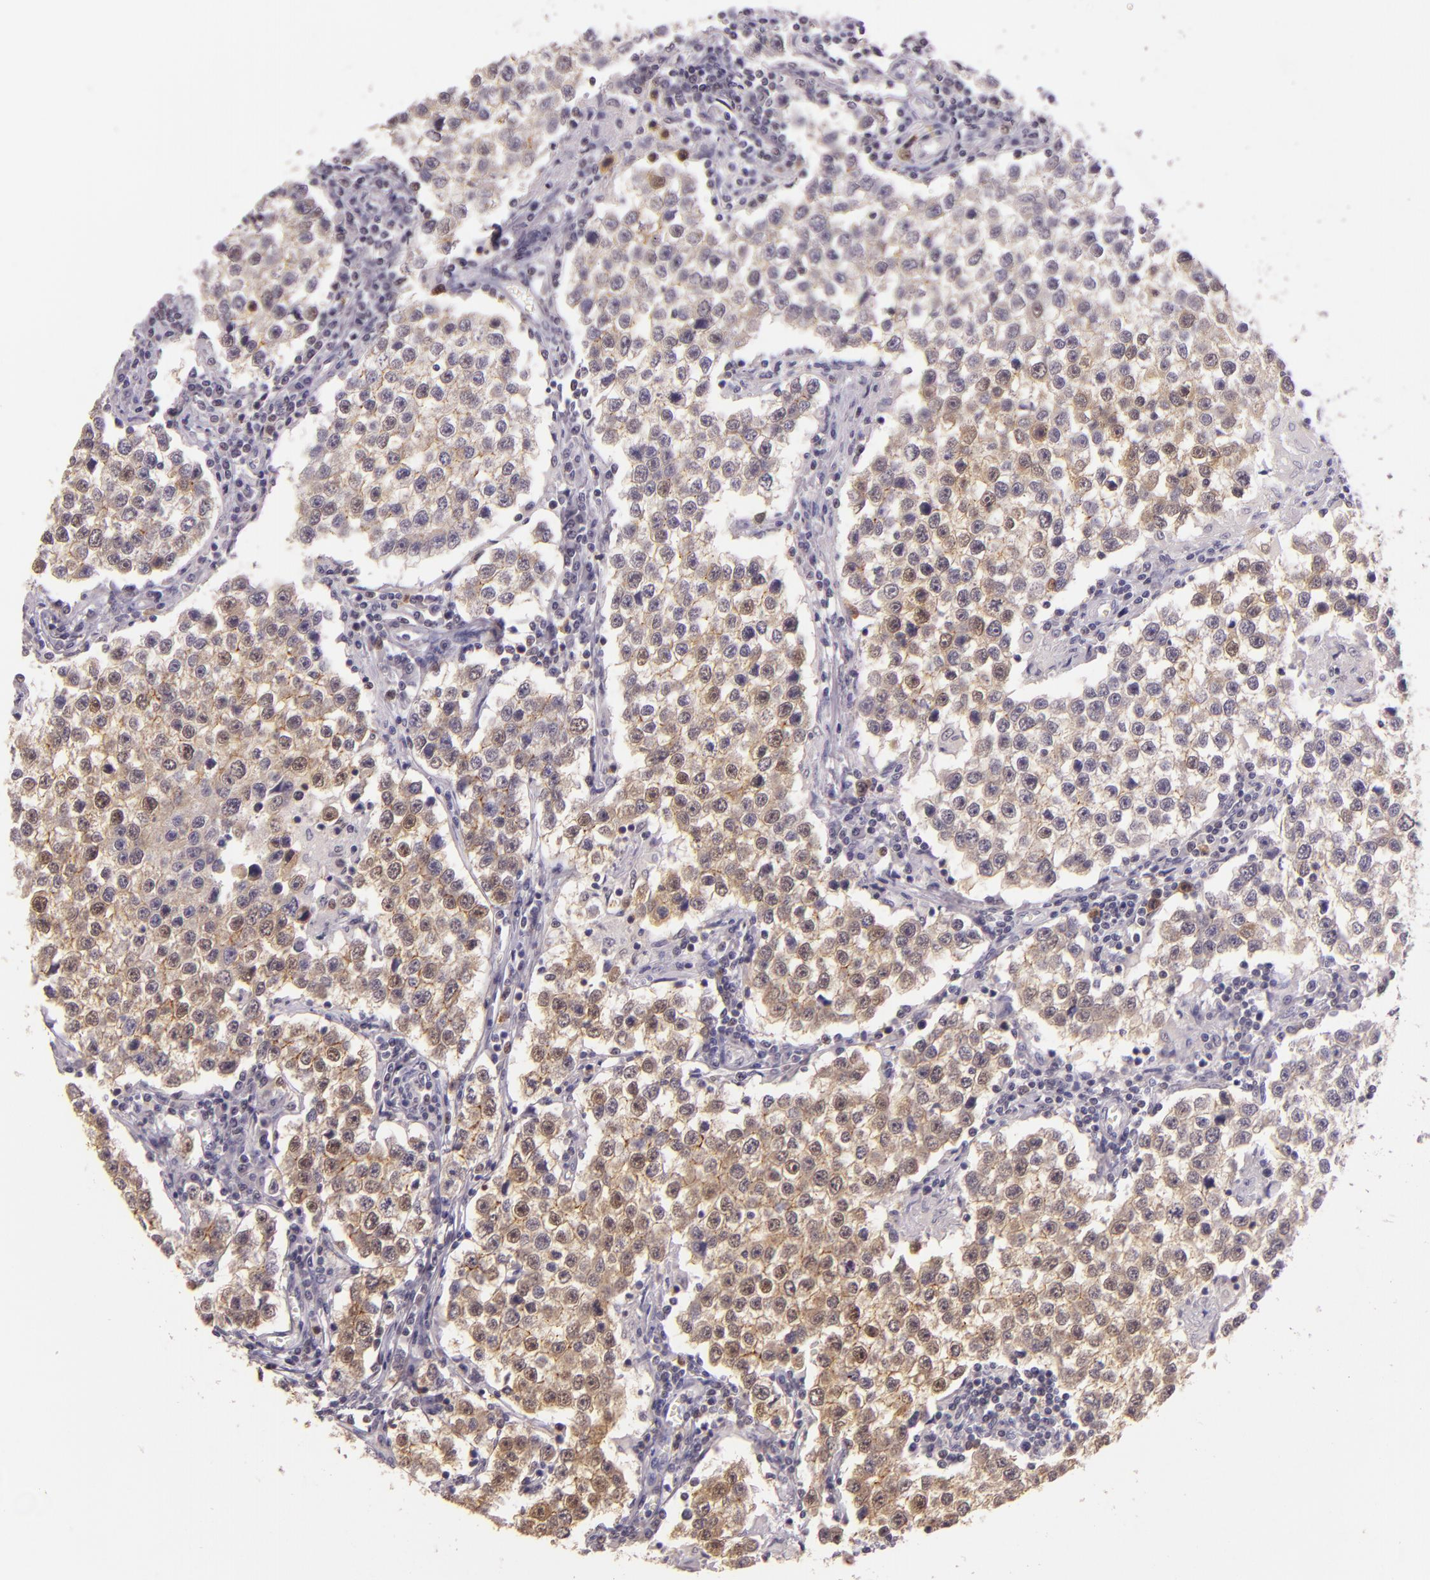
{"staining": {"intensity": "moderate", "quantity": "25%-75%", "location": "cytoplasmic/membranous"}, "tissue": "testis cancer", "cell_type": "Tumor cells", "image_type": "cancer", "snomed": [{"axis": "morphology", "description": "Seminoma, NOS"}, {"axis": "topography", "description": "Testis"}], "caption": "Moderate cytoplasmic/membranous expression for a protein is identified in approximately 25%-75% of tumor cells of seminoma (testis) using IHC.", "gene": "HSPA8", "patient": {"sex": "male", "age": 36}}